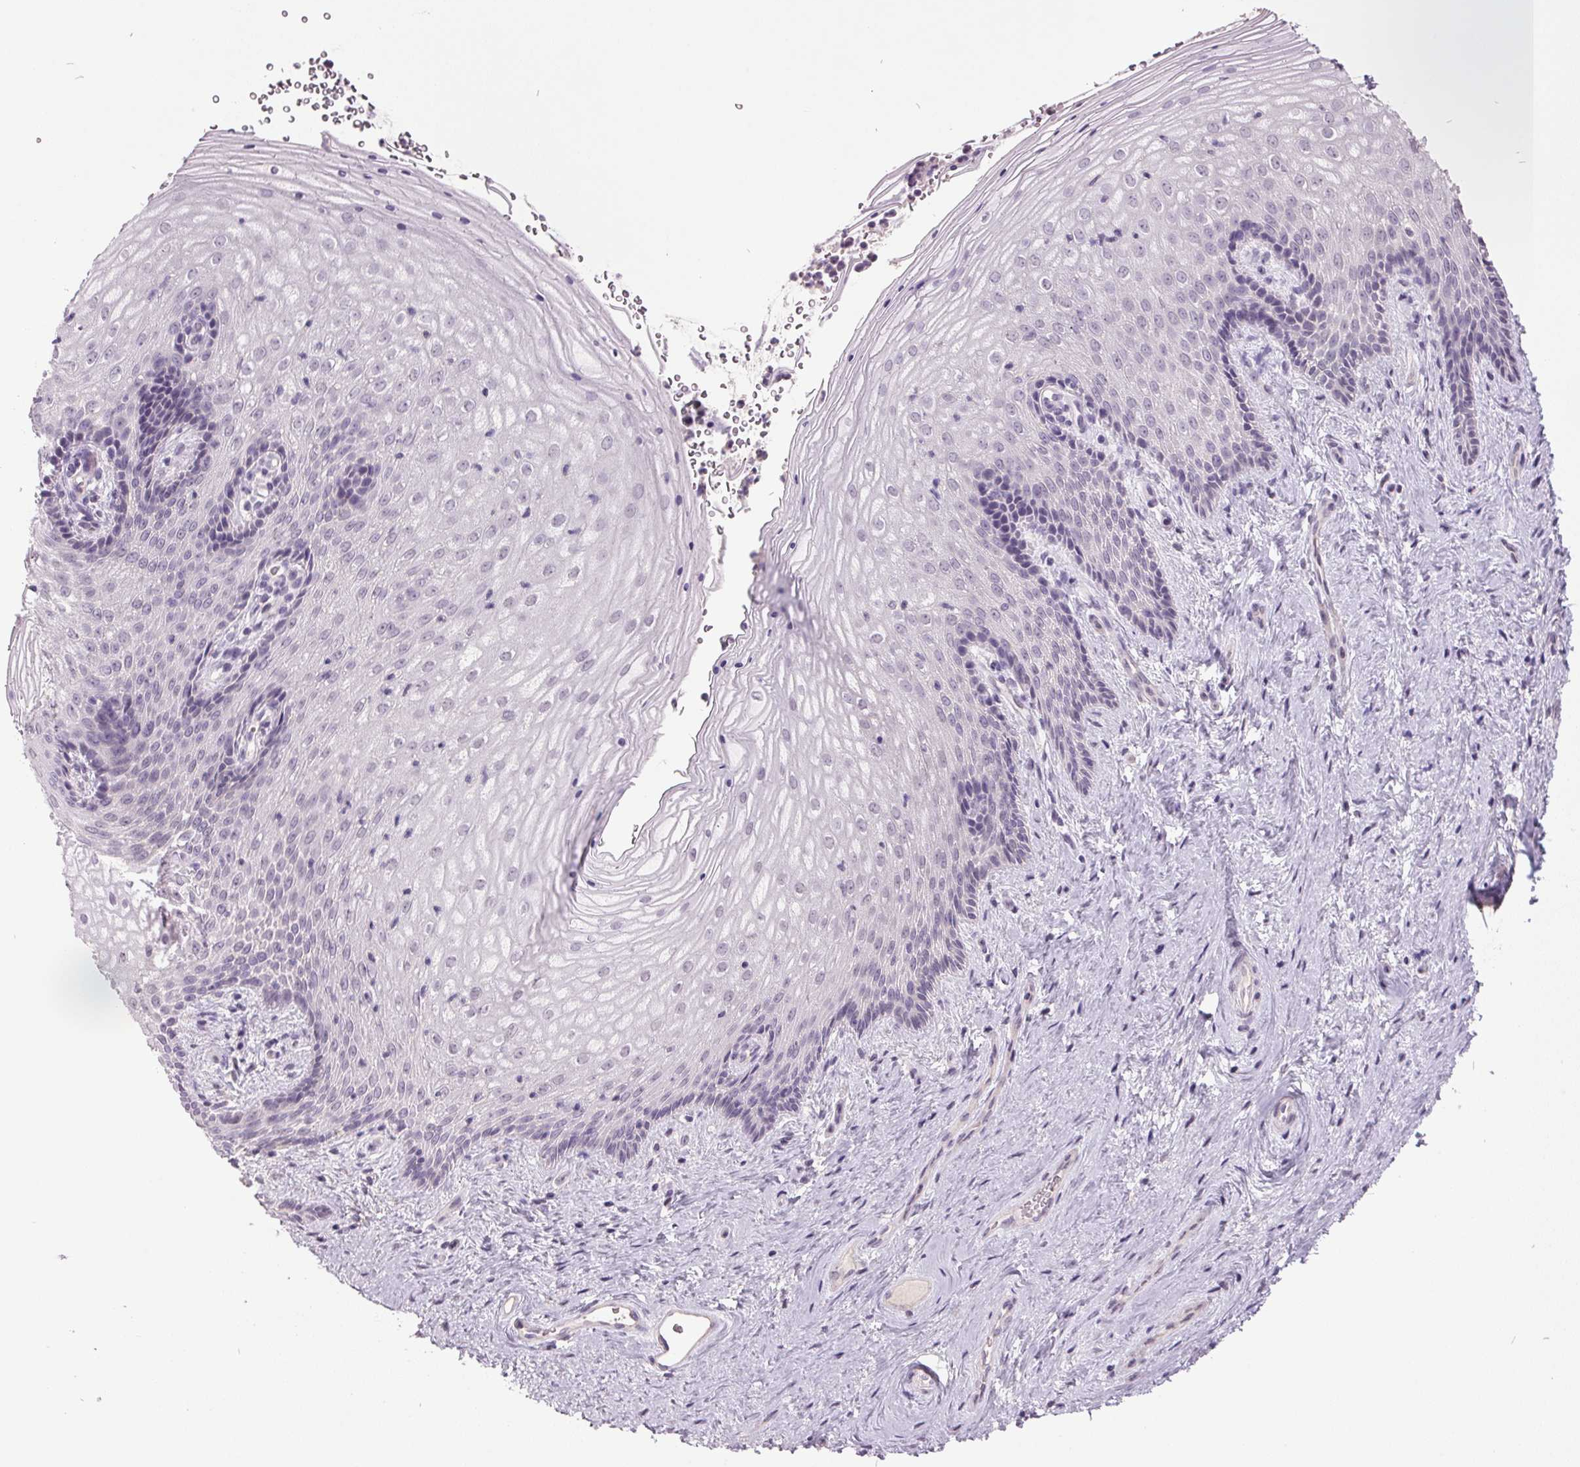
{"staining": {"intensity": "negative", "quantity": "none", "location": "none"}, "tissue": "vagina", "cell_type": "Squamous epithelial cells", "image_type": "normal", "snomed": [{"axis": "morphology", "description": "Normal tissue, NOS"}, {"axis": "topography", "description": "Vagina"}], "caption": "Squamous epithelial cells show no significant staining in benign vagina.", "gene": "C2orf16", "patient": {"sex": "female", "age": 45}}